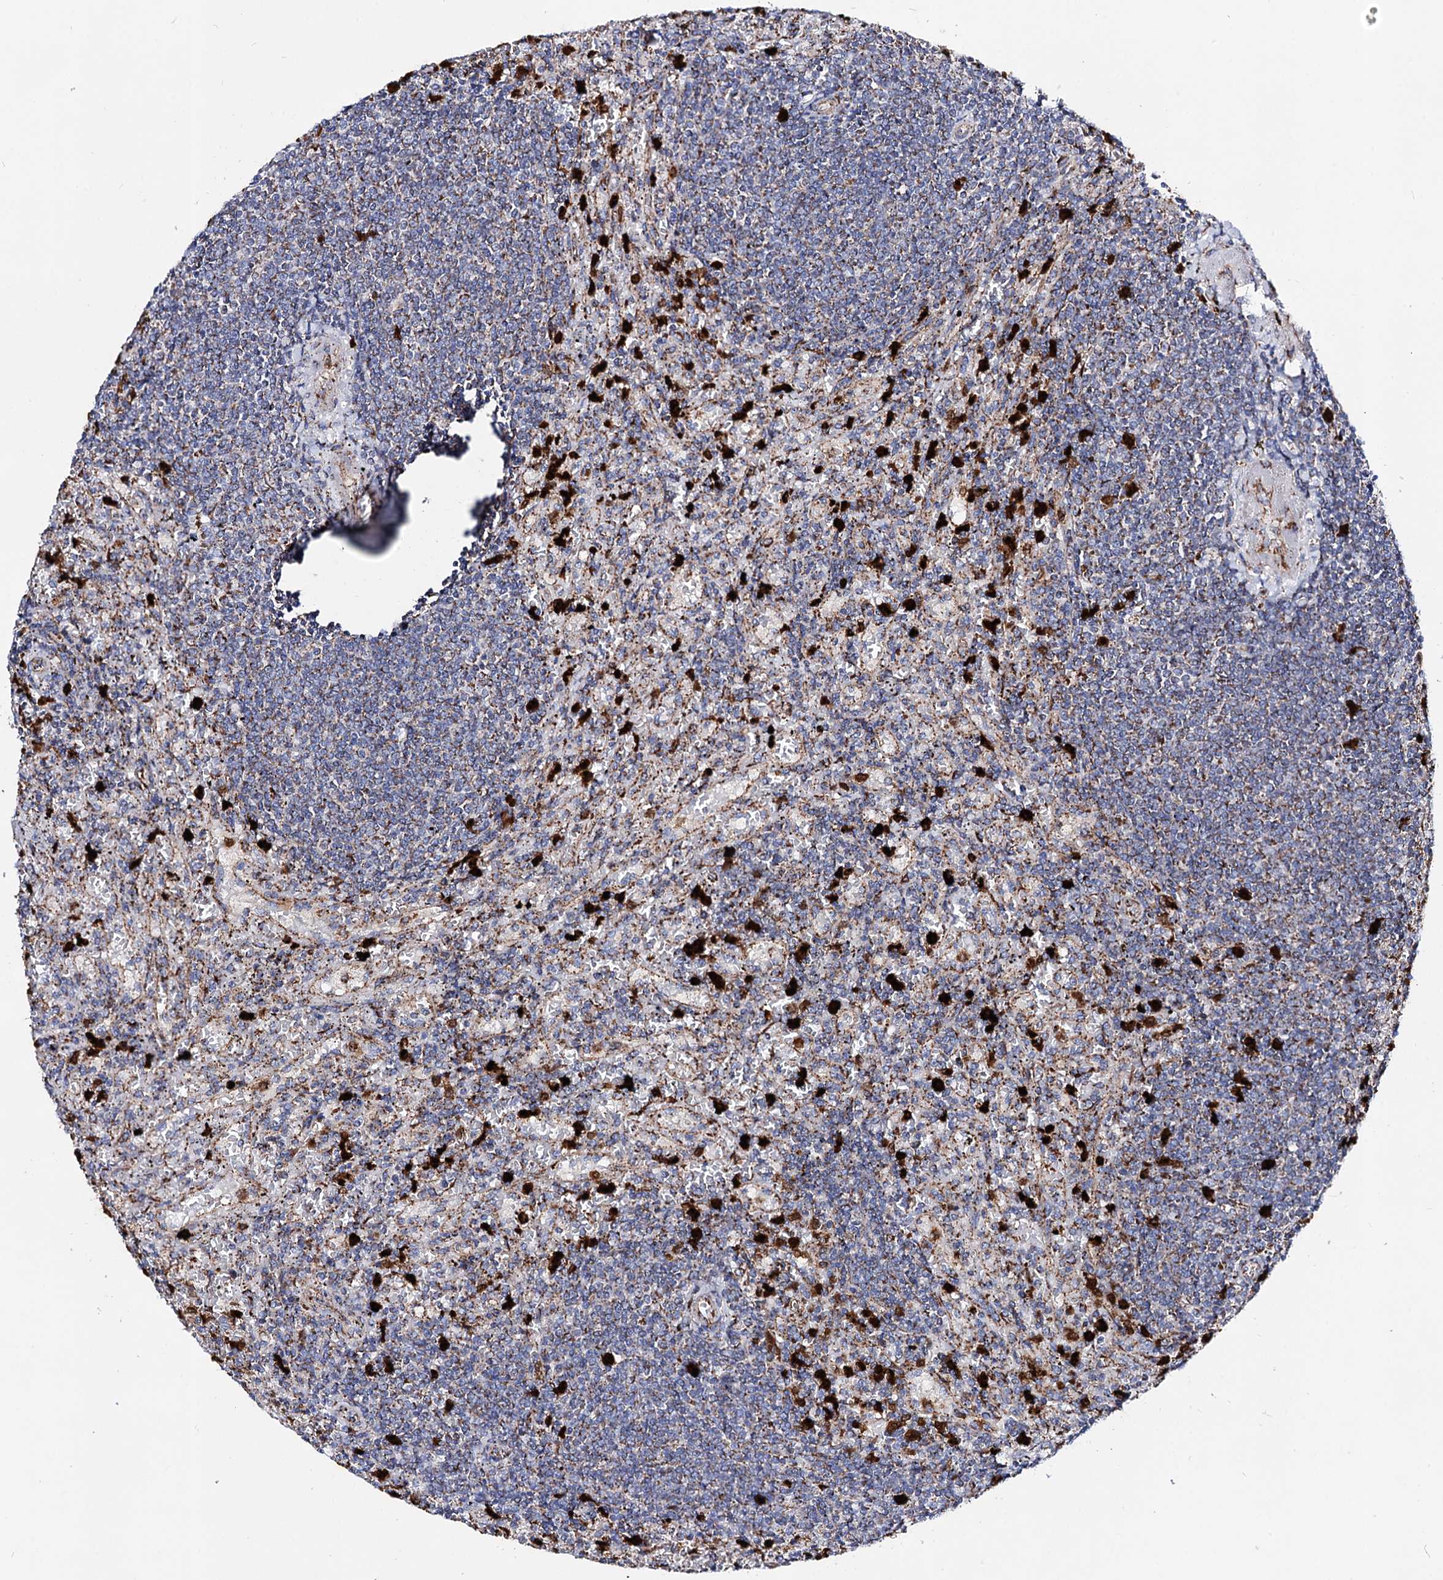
{"staining": {"intensity": "weak", "quantity": "25%-75%", "location": "cytoplasmic/membranous"}, "tissue": "lymphoma", "cell_type": "Tumor cells", "image_type": "cancer", "snomed": [{"axis": "morphology", "description": "Malignant lymphoma, non-Hodgkin's type, Low grade"}, {"axis": "topography", "description": "Spleen"}], "caption": "Immunohistochemistry of lymphoma reveals low levels of weak cytoplasmic/membranous staining in about 25%-75% of tumor cells.", "gene": "ACAD9", "patient": {"sex": "male", "age": 76}}